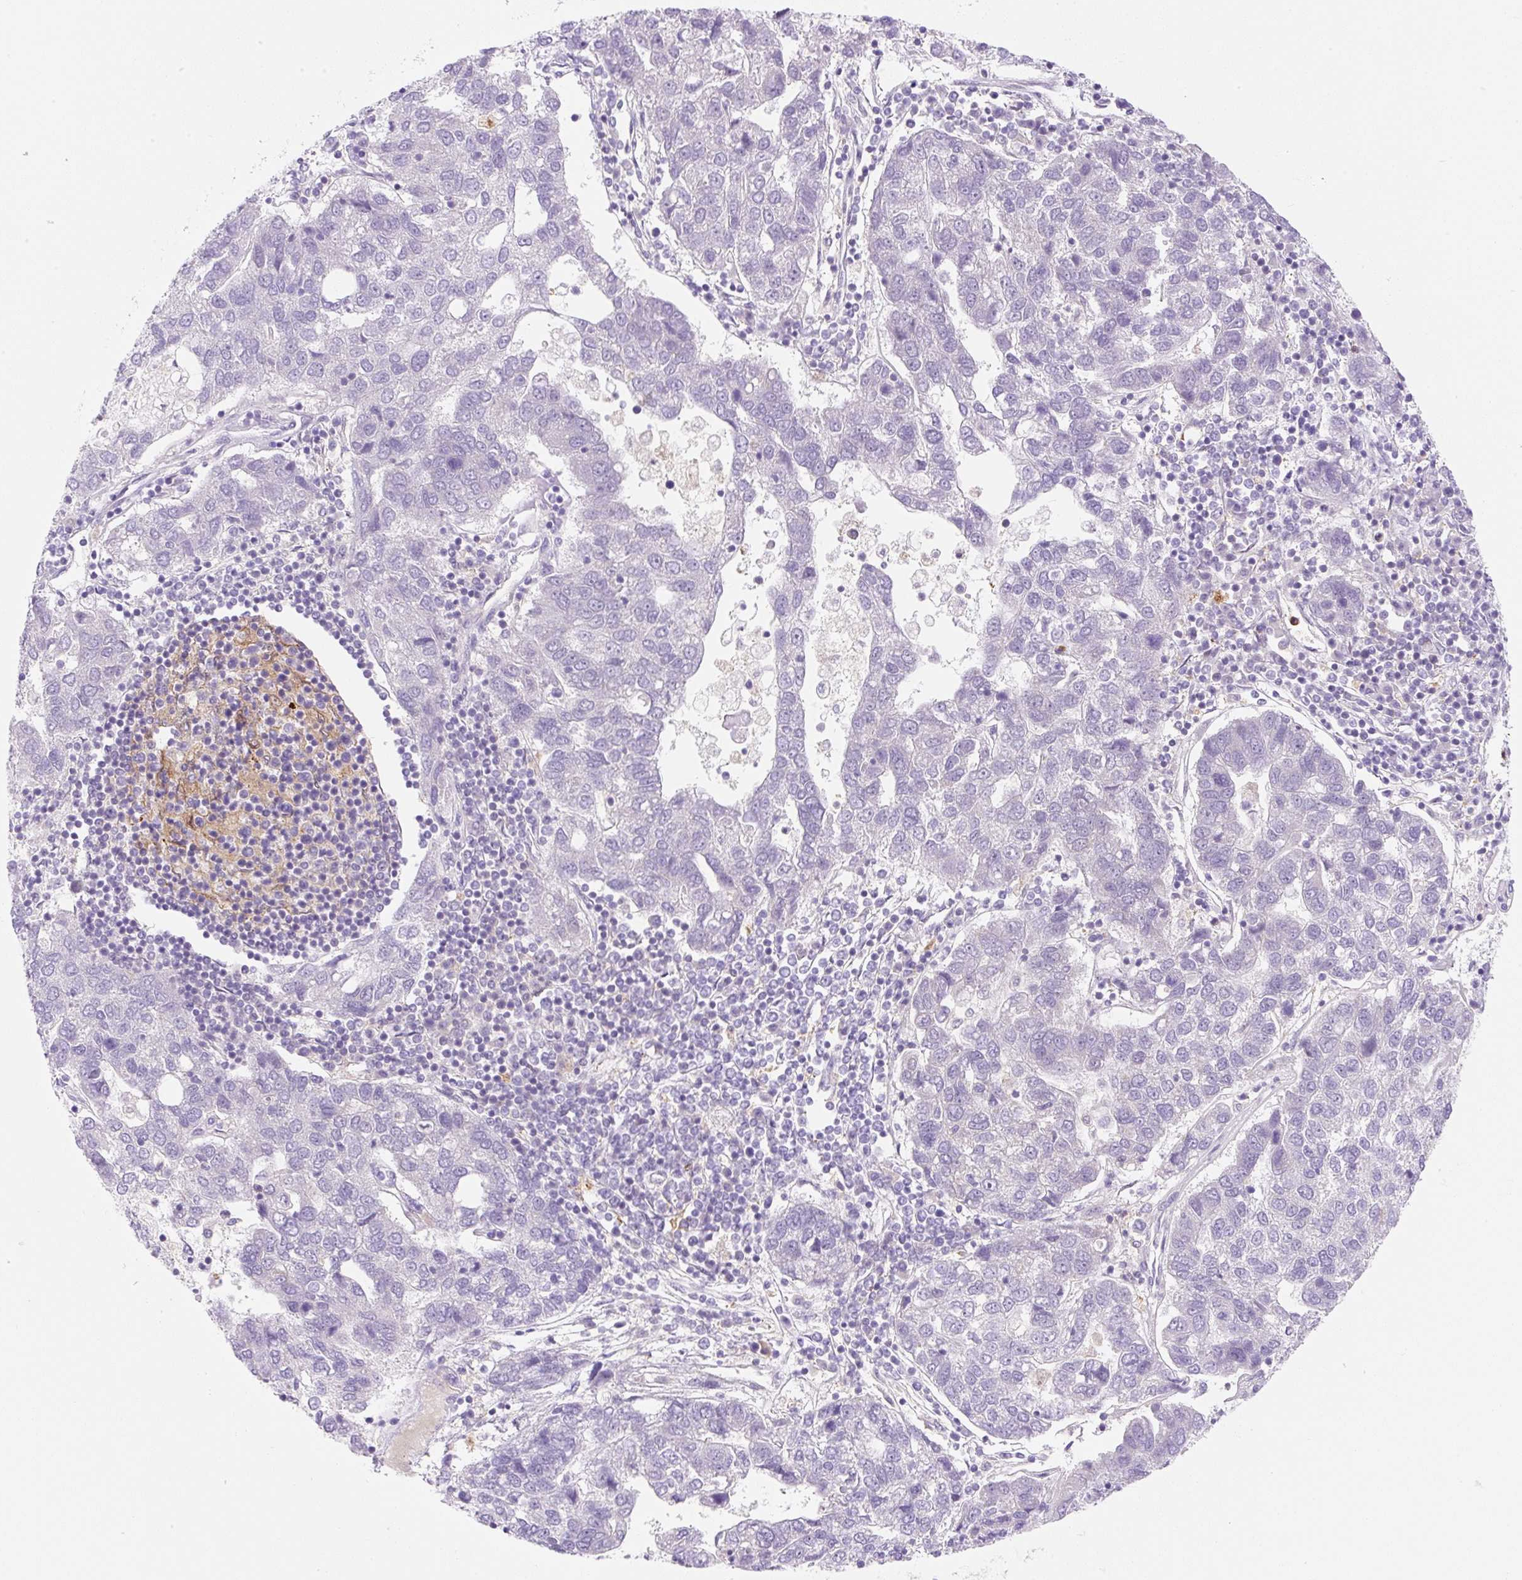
{"staining": {"intensity": "negative", "quantity": "none", "location": "none"}, "tissue": "pancreatic cancer", "cell_type": "Tumor cells", "image_type": "cancer", "snomed": [{"axis": "morphology", "description": "Adenocarcinoma, NOS"}, {"axis": "topography", "description": "Pancreas"}], "caption": "This micrograph is of pancreatic cancer (adenocarcinoma) stained with IHC to label a protein in brown with the nuclei are counter-stained blue. There is no staining in tumor cells.", "gene": "OMA1", "patient": {"sex": "female", "age": 61}}